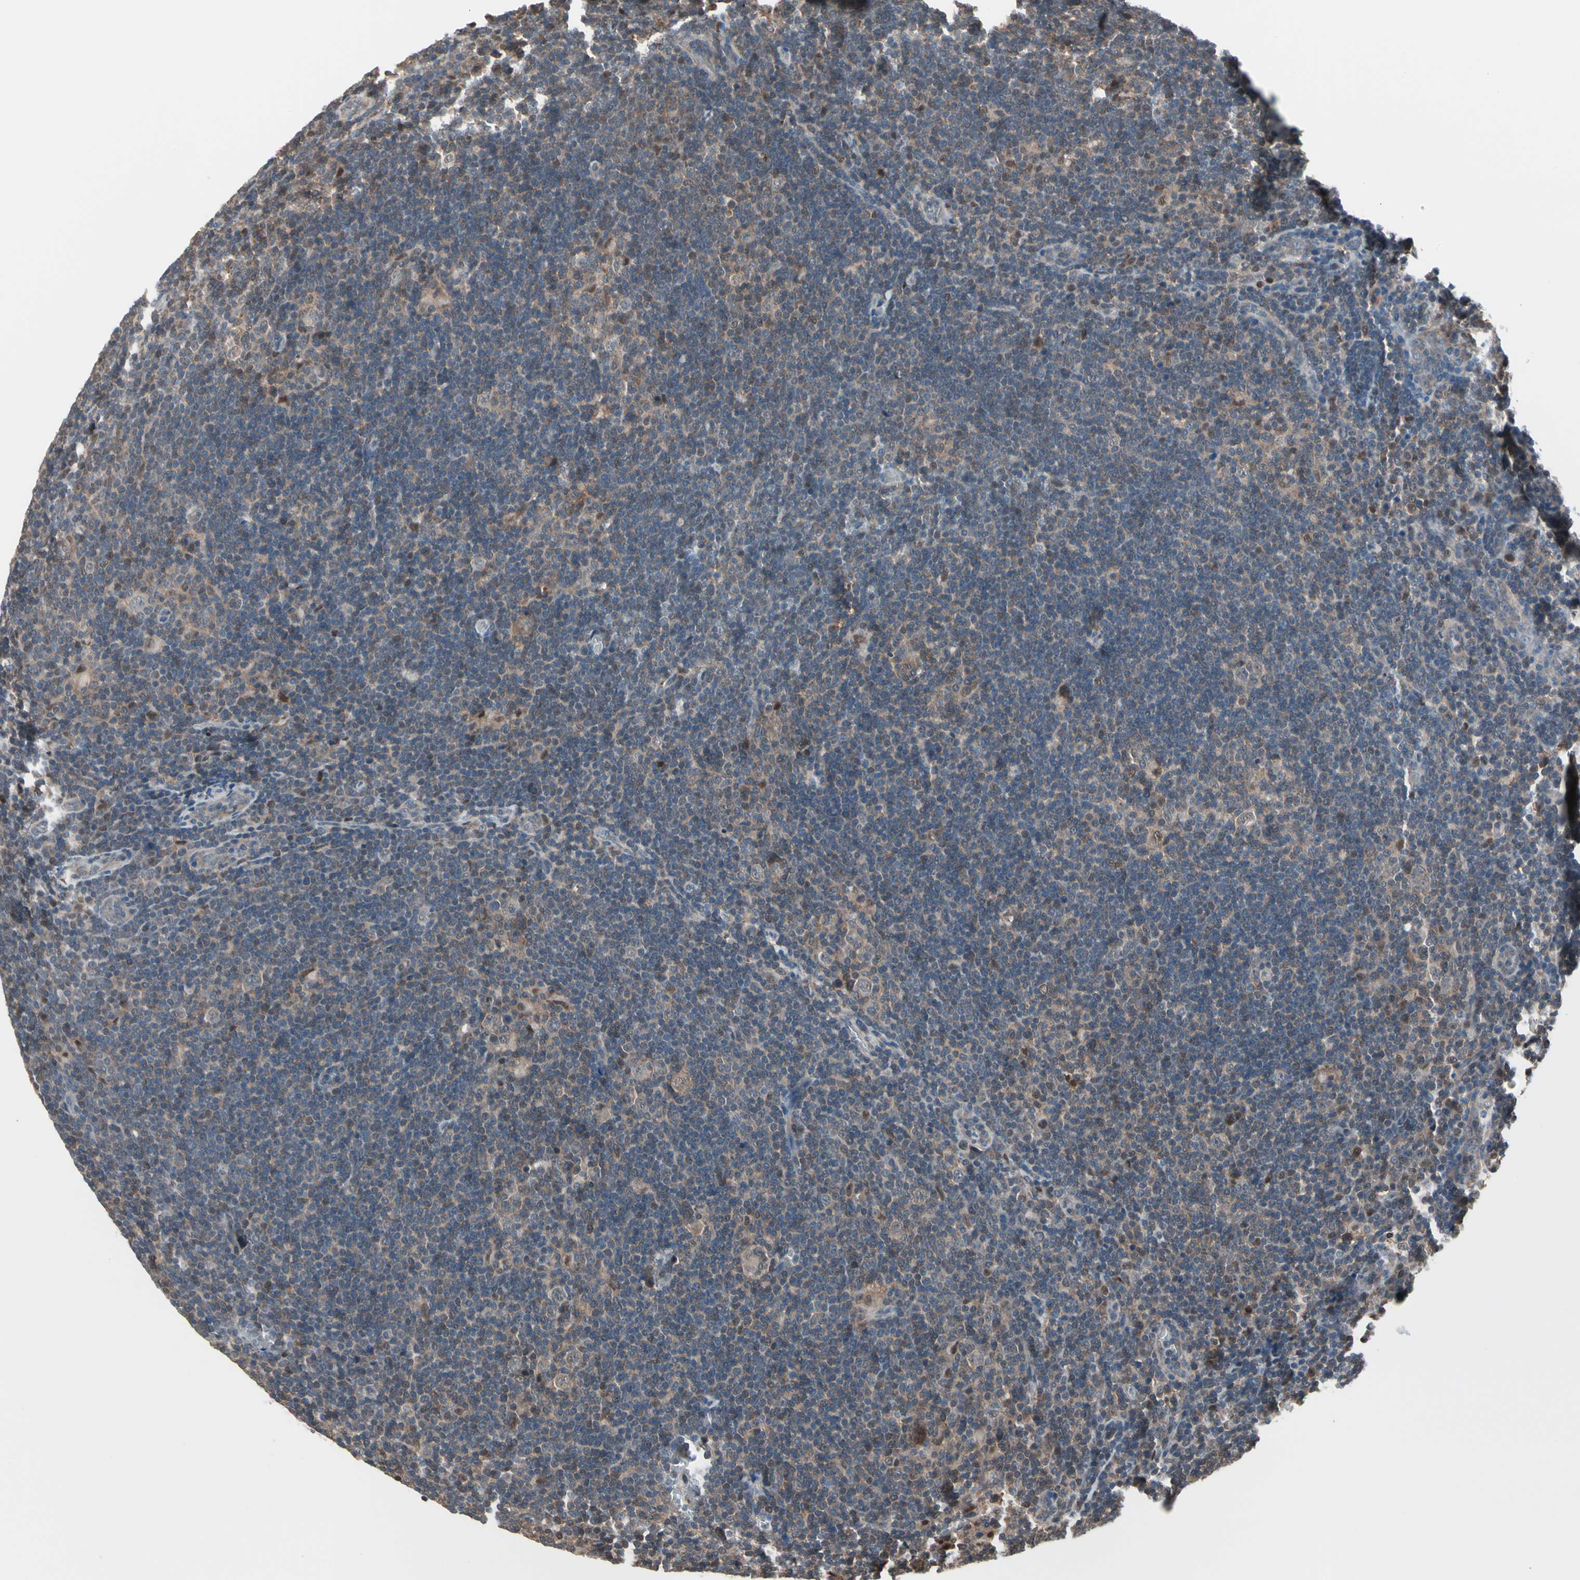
{"staining": {"intensity": "weak", "quantity": ">75%", "location": "cytoplasmic/membranous"}, "tissue": "lymphoma", "cell_type": "Tumor cells", "image_type": "cancer", "snomed": [{"axis": "morphology", "description": "Hodgkin's disease, NOS"}, {"axis": "topography", "description": "Lymph node"}], "caption": "Tumor cells demonstrate low levels of weak cytoplasmic/membranous positivity in approximately >75% of cells in human Hodgkin's disease.", "gene": "PSMA2", "patient": {"sex": "female", "age": 57}}